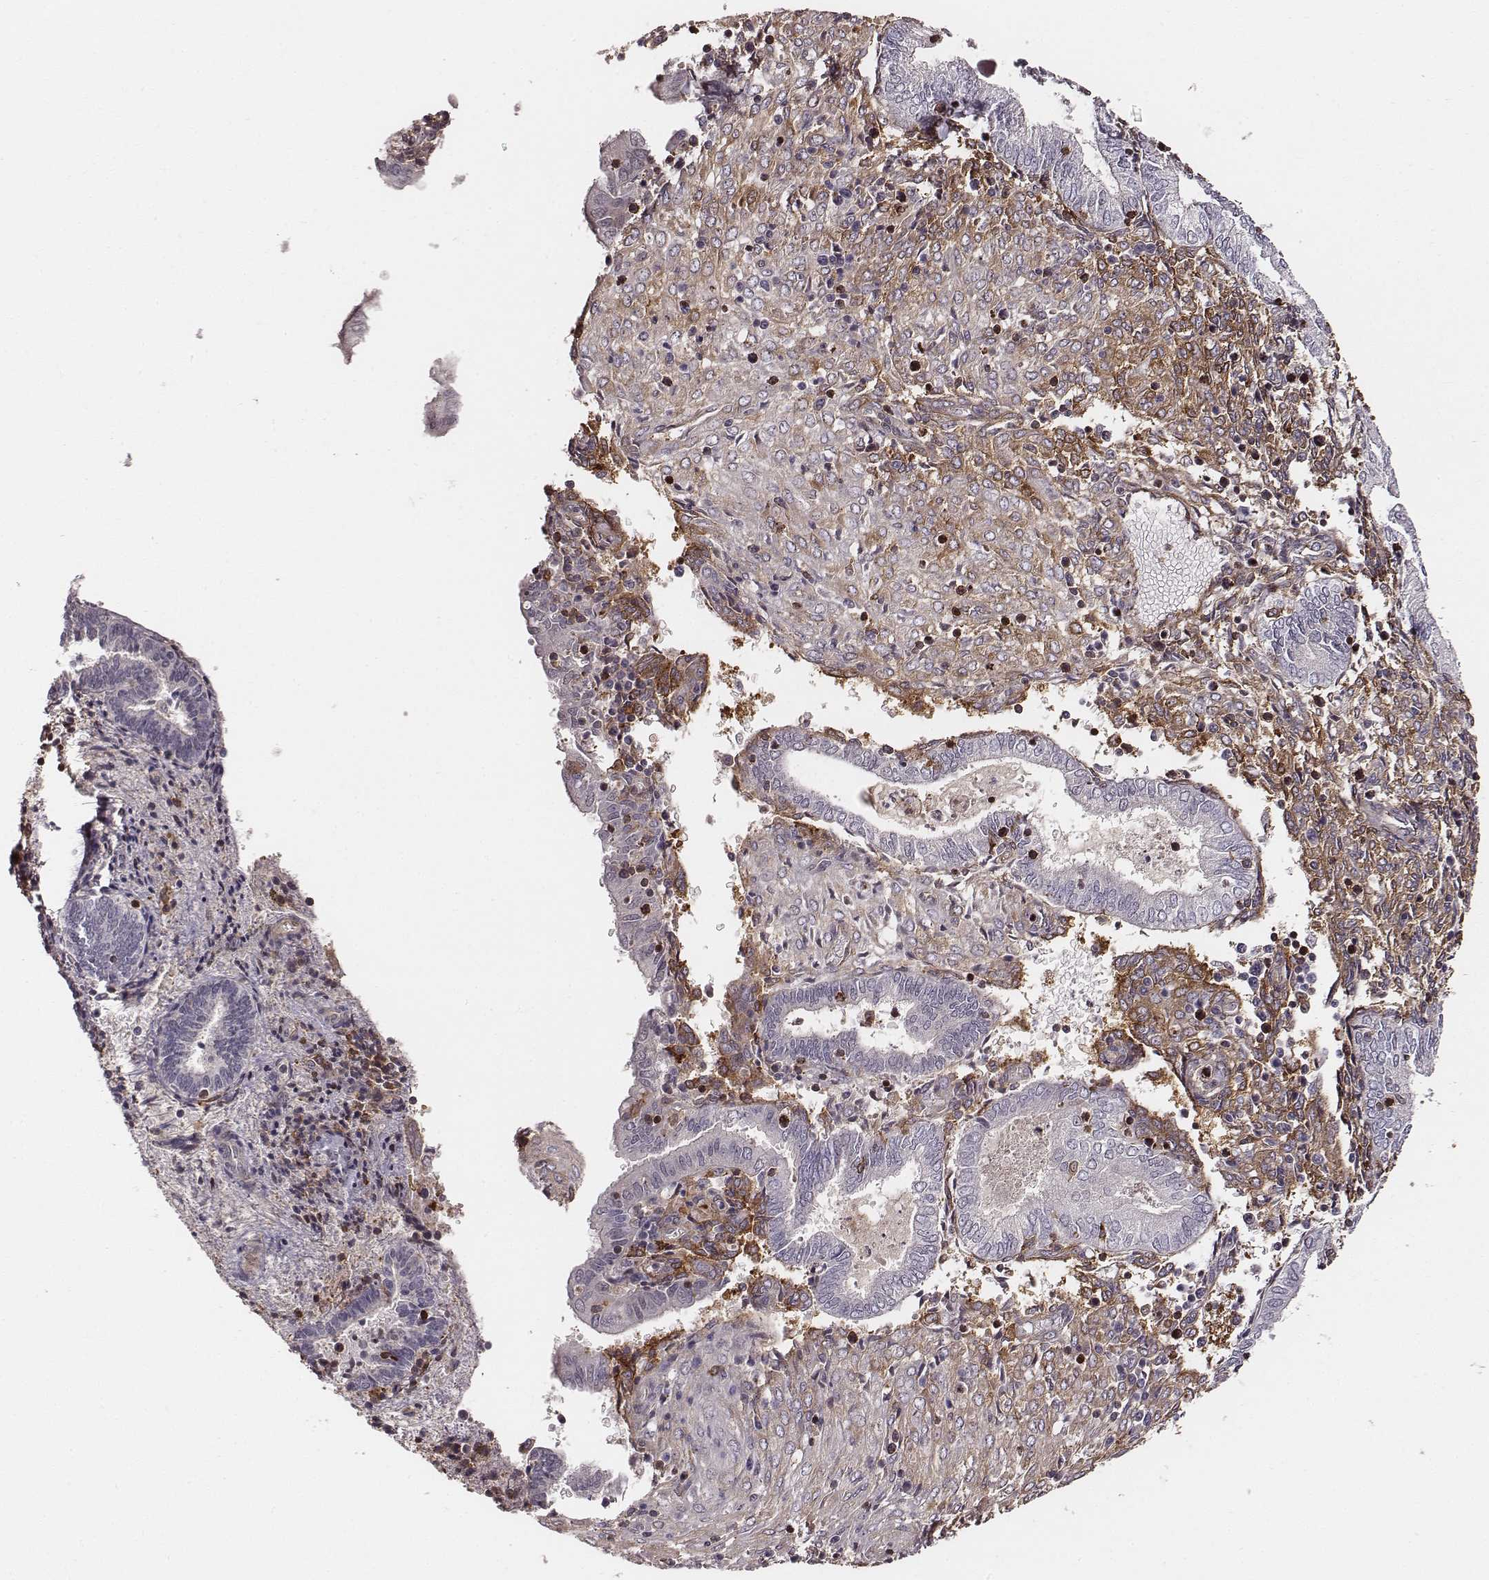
{"staining": {"intensity": "negative", "quantity": "none", "location": "none"}, "tissue": "endometrium", "cell_type": "Cells in endometrial stroma", "image_type": "normal", "snomed": [{"axis": "morphology", "description": "Normal tissue, NOS"}, {"axis": "topography", "description": "Endometrium"}], "caption": "High magnification brightfield microscopy of unremarkable endometrium stained with DAB (3,3'-diaminobenzidine) (brown) and counterstained with hematoxylin (blue): cells in endometrial stroma show no significant staining. (DAB IHC, high magnification).", "gene": "ZYX", "patient": {"sex": "female", "age": 42}}